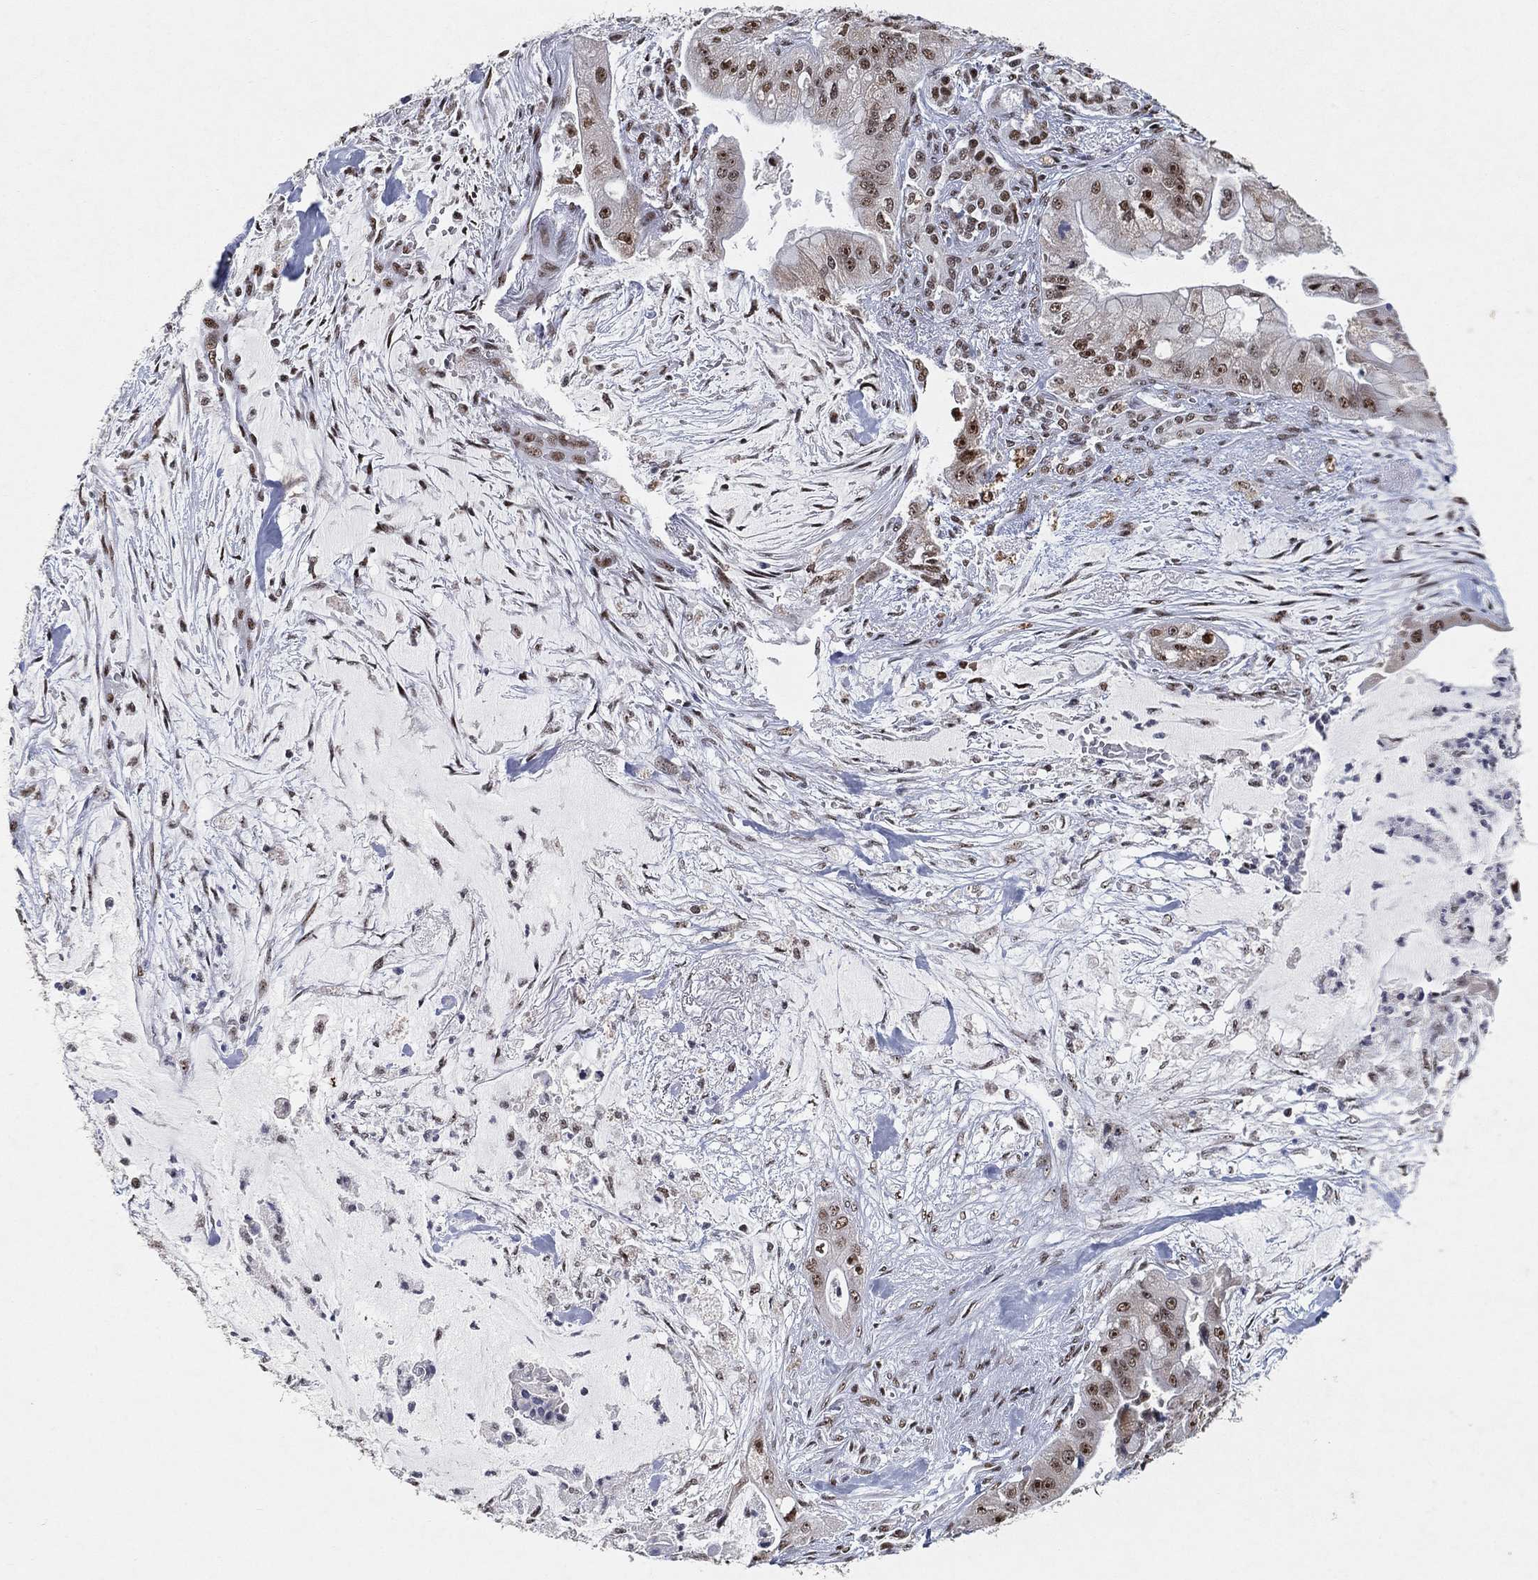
{"staining": {"intensity": "moderate", "quantity": ">75%", "location": "nuclear"}, "tissue": "pancreatic cancer", "cell_type": "Tumor cells", "image_type": "cancer", "snomed": [{"axis": "morphology", "description": "Normal tissue, NOS"}, {"axis": "morphology", "description": "Inflammation, NOS"}, {"axis": "morphology", "description": "Adenocarcinoma, NOS"}, {"axis": "topography", "description": "Pancreas"}], "caption": "Approximately >75% of tumor cells in pancreatic cancer show moderate nuclear protein expression as visualized by brown immunohistochemical staining.", "gene": "DDX27", "patient": {"sex": "male", "age": 57}}